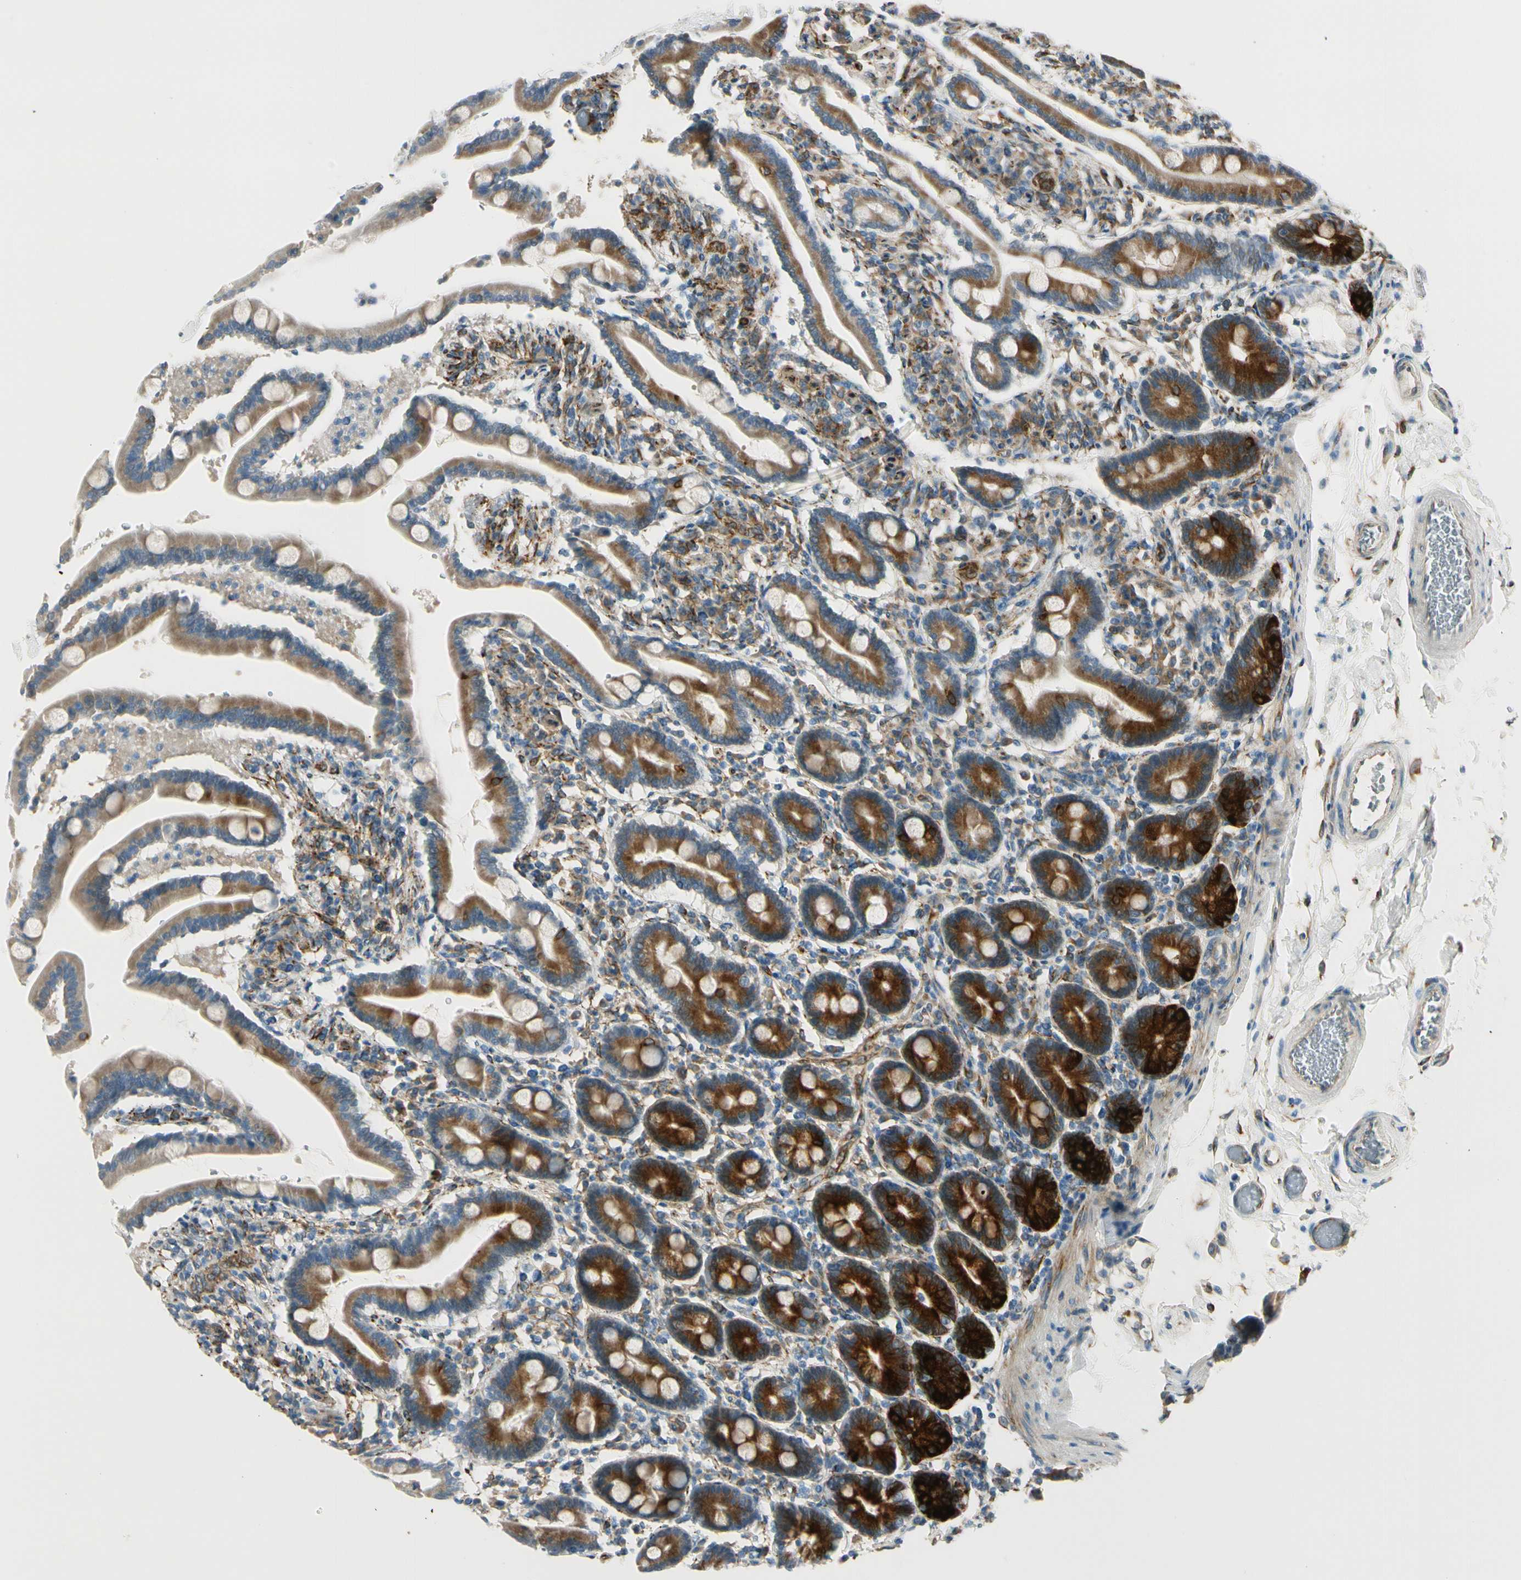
{"staining": {"intensity": "strong", "quantity": ">75%", "location": "cytoplasmic/membranous"}, "tissue": "duodenum", "cell_type": "Glandular cells", "image_type": "normal", "snomed": [{"axis": "morphology", "description": "Normal tissue, NOS"}, {"axis": "topography", "description": "Duodenum"}], "caption": "Immunohistochemical staining of normal duodenum exhibits high levels of strong cytoplasmic/membranous positivity in about >75% of glandular cells.", "gene": "FKBP7", "patient": {"sex": "male", "age": 54}}